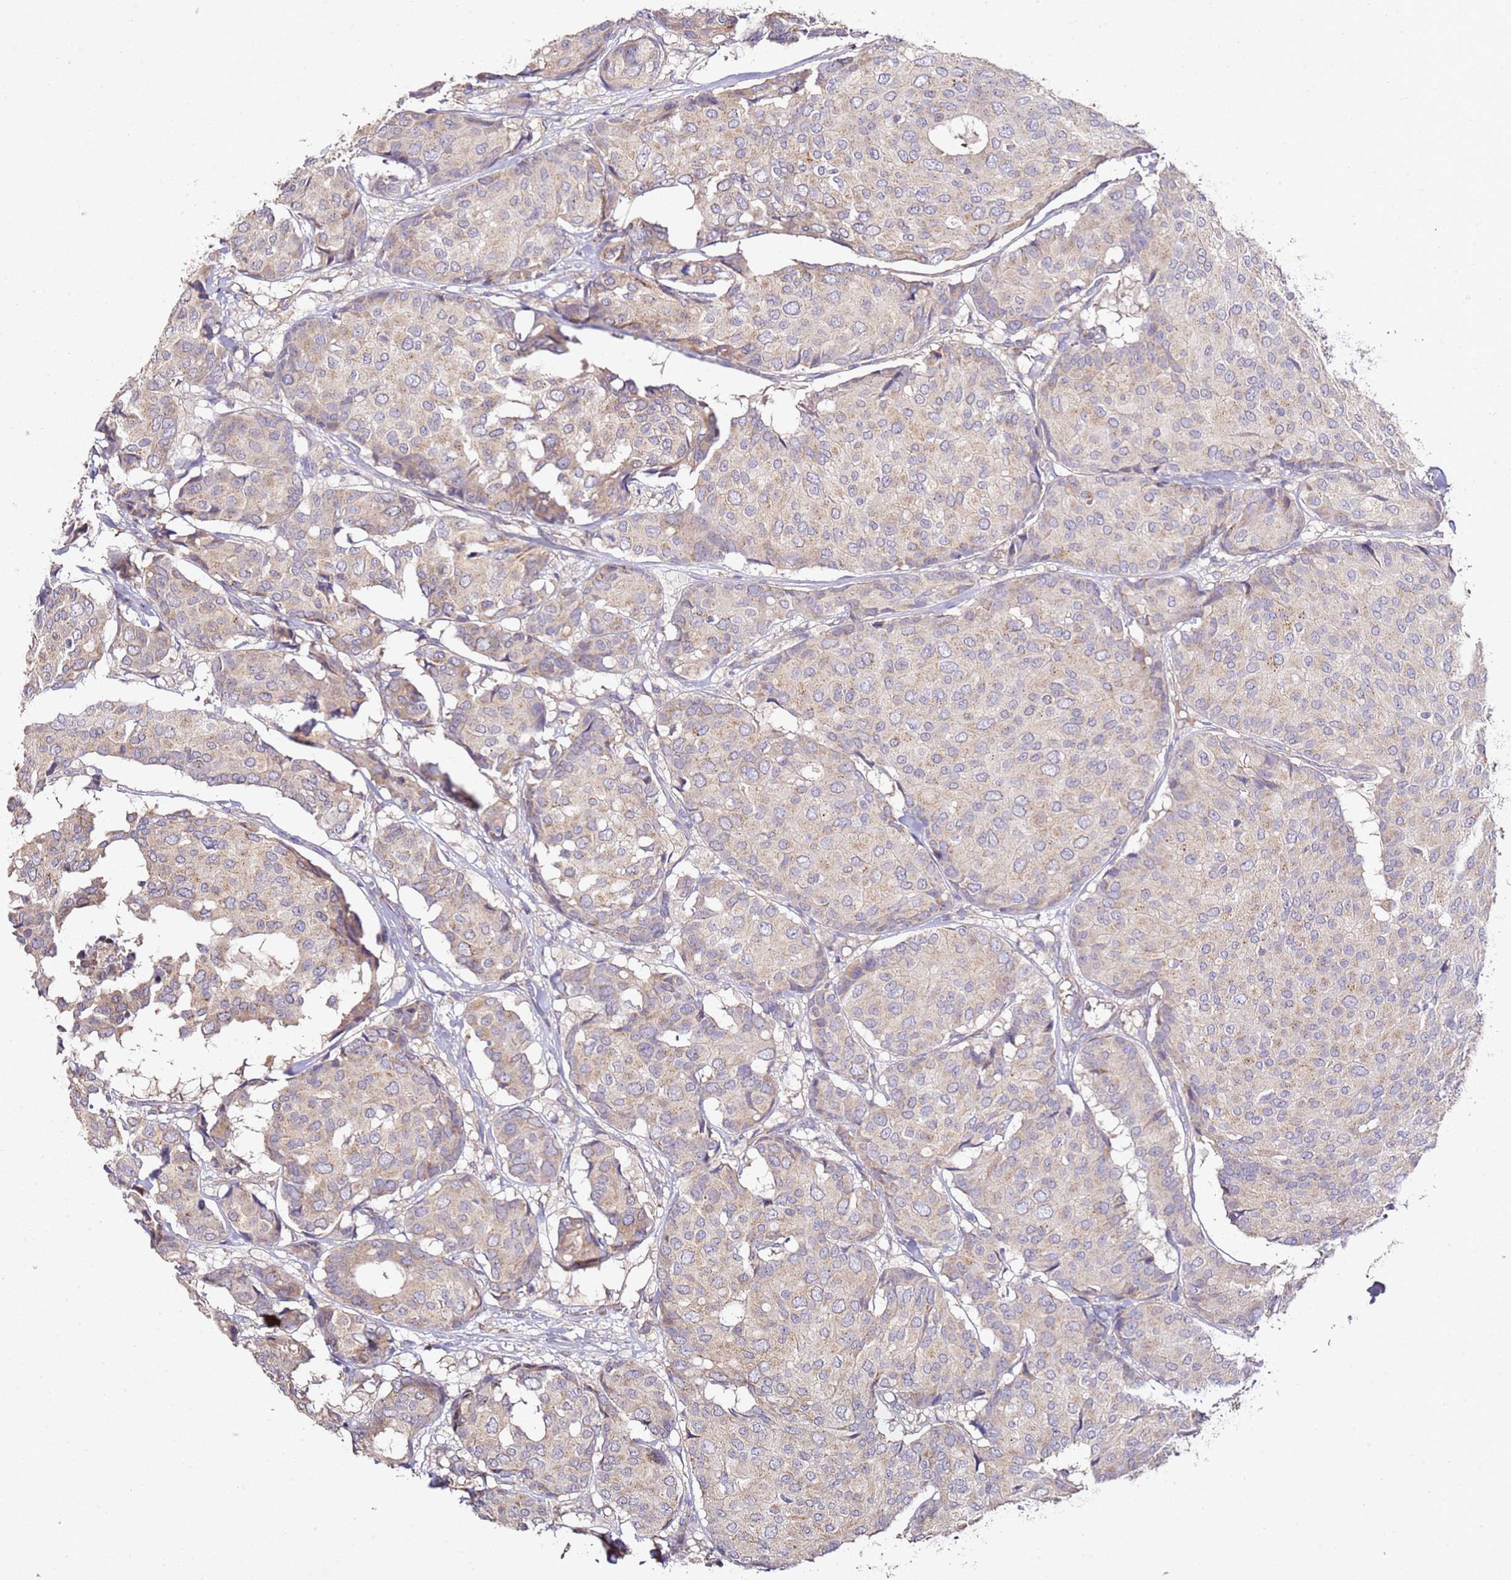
{"staining": {"intensity": "weak", "quantity": "<25%", "location": "cytoplasmic/membranous"}, "tissue": "breast cancer", "cell_type": "Tumor cells", "image_type": "cancer", "snomed": [{"axis": "morphology", "description": "Duct carcinoma"}, {"axis": "topography", "description": "Breast"}], "caption": "The micrograph reveals no staining of tumor cells in breast infiltrating ductal carcinoma. (Immunohistochemistry (ihc), brightfield microscopy, high magnification).", "gene": "OR2B11", "patient": {"sex": "female", "age": 75}}